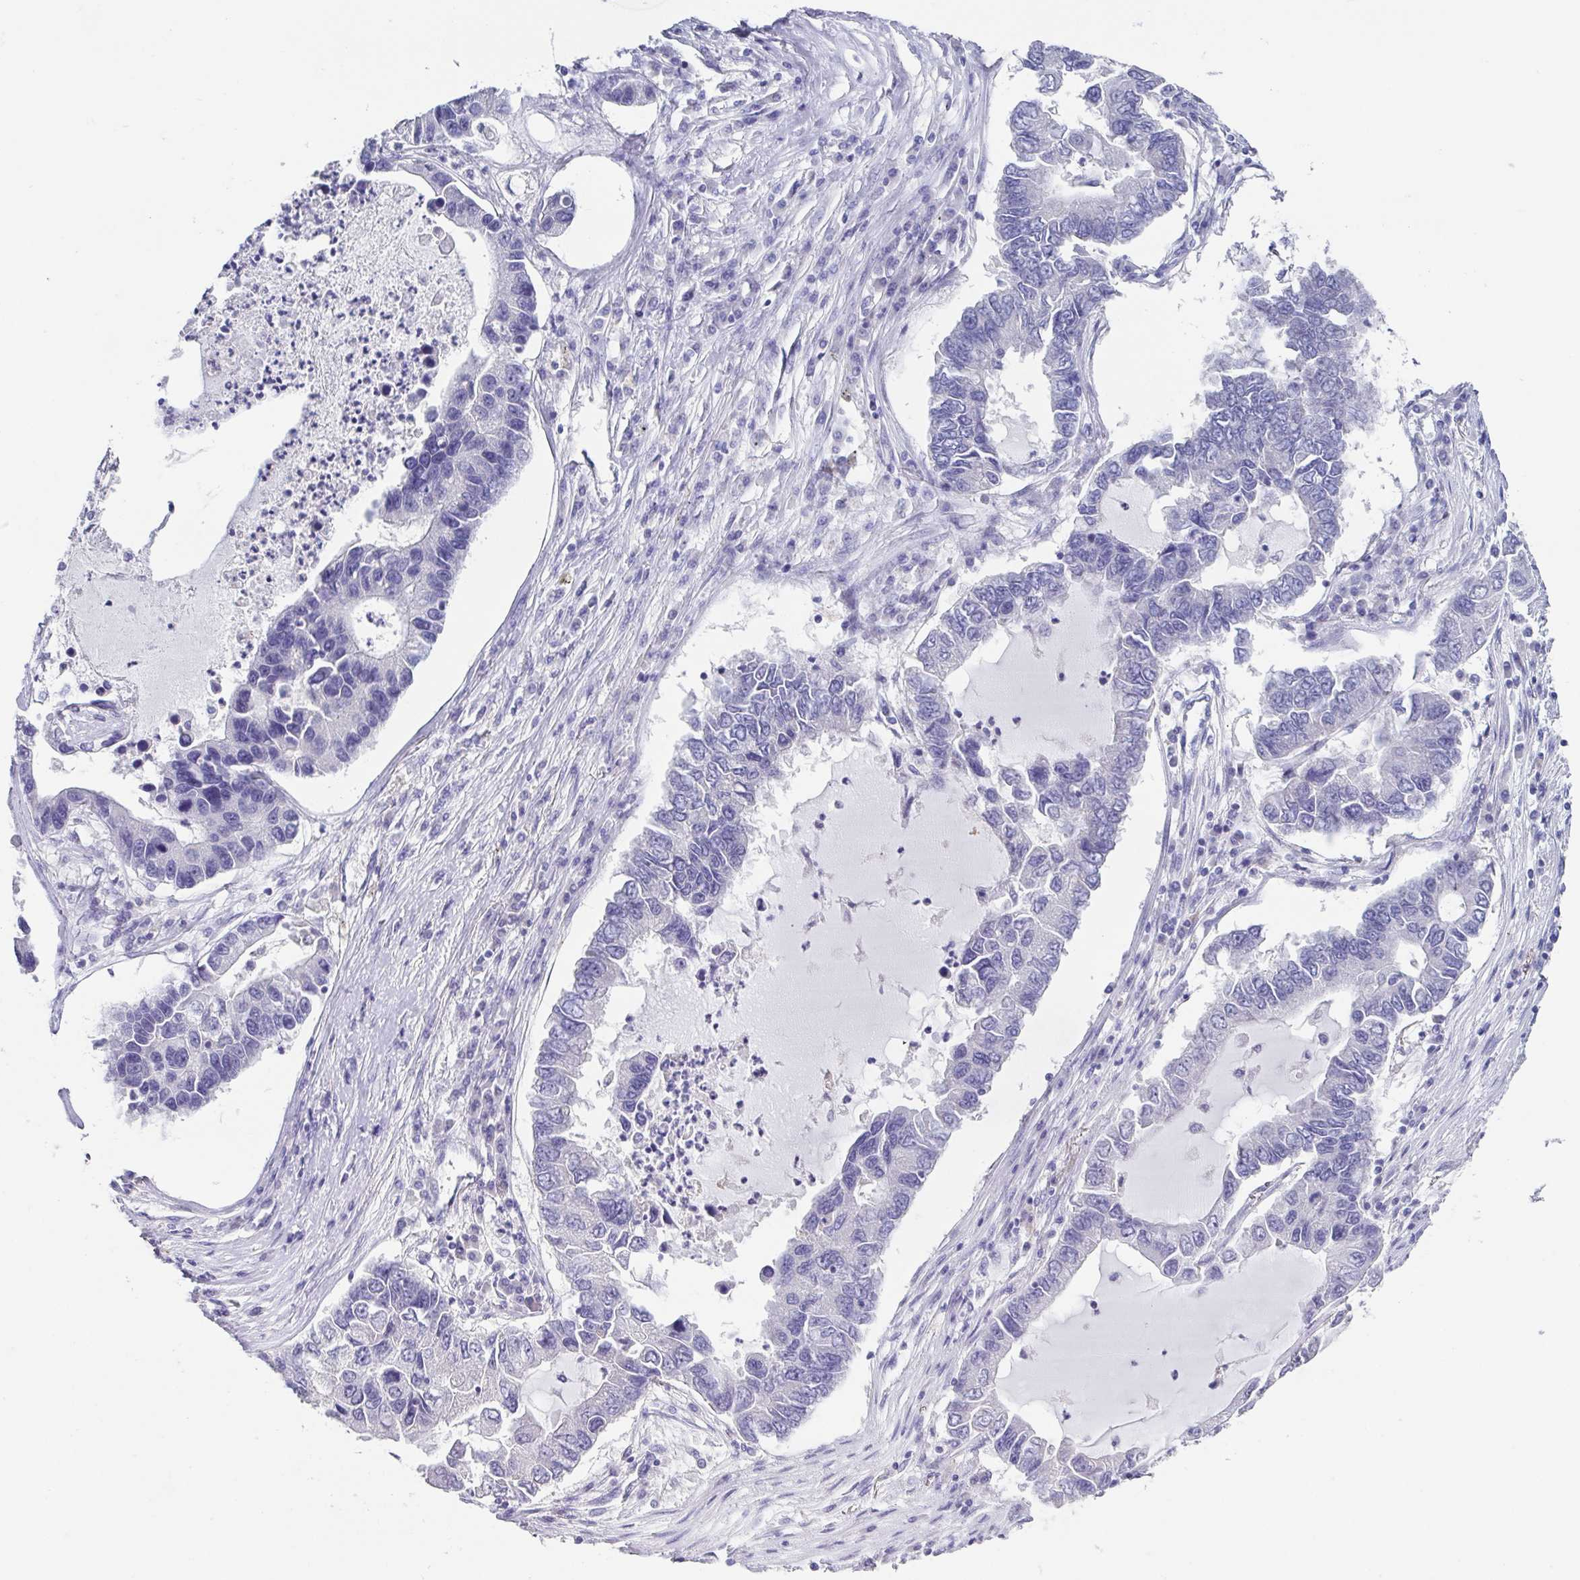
{"staining": {"intensity": "negative", "quantity": "none", "location": "none"}, "tissue": "lung cancer", "cell_type": "Tumor cells", "image_type": "cancer", "snomed": [{"axis": "morphology", "description": "Adenocarcinoma, NOS"}, {"axis": "topography", "description": "Bronchus"}, {"axis": "topography", "description": "Lung"}], "caption": "Tumor cells show no significant protein expression in lung adenocarcinoma.", "gene": "RDH11", "patient": {"sex": "female", "age": 51}}